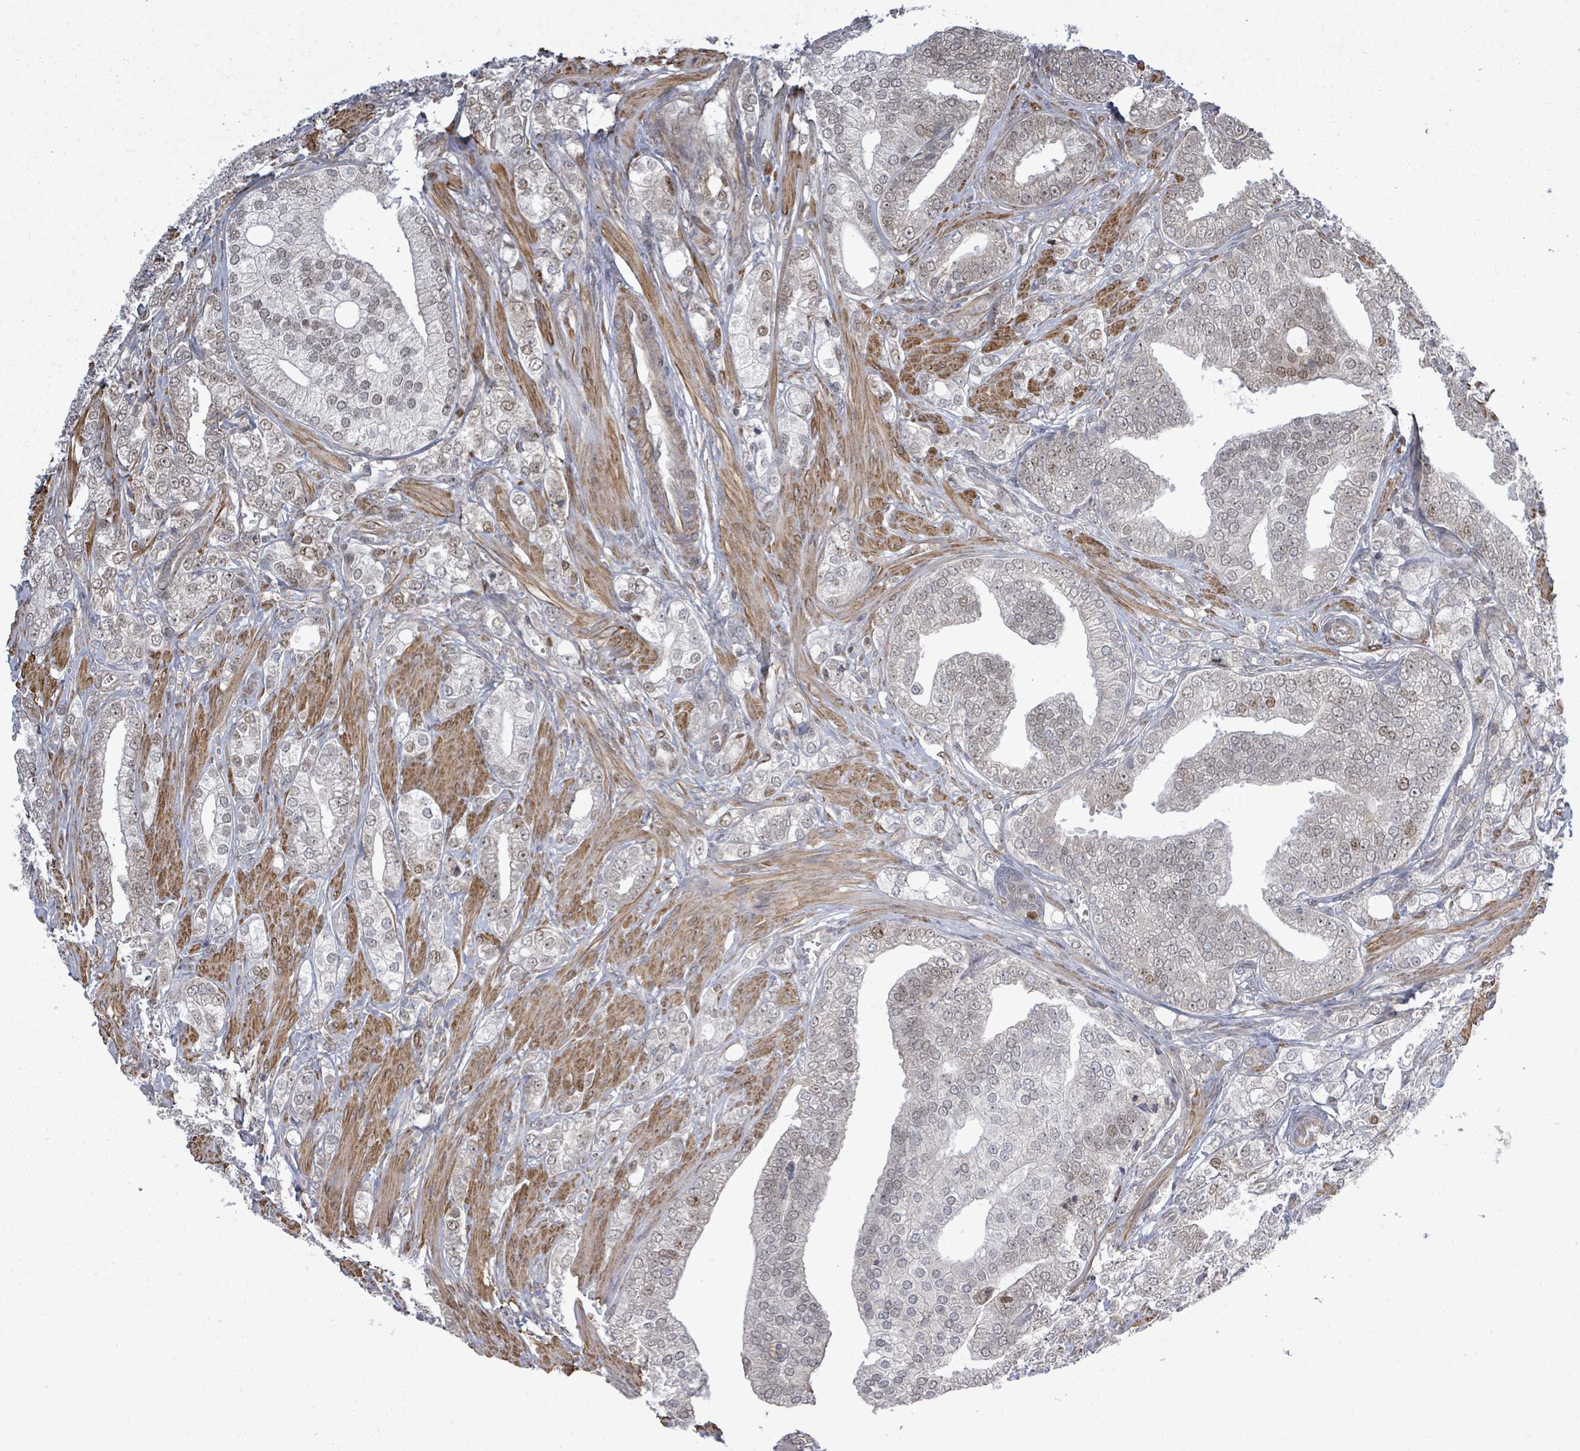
{"staining": {"intensity": "weak", "quantity": "25%-75%", "location": "cytoplasmic/membranous,nuclear"}, "tissue": "prostate cancer", "cell_type": "Tumor cells", "image_type": "cancer", "snomed": [{"axis": "morphology", "description": "Adenocarcinoma, High grade"}, {"axis": "topography", "description": "Prostate"}], "caption": "This is an image of immunohistochemistry staining of prostate cancer, which shows weak expression in the cytoplasmic/membranous and nuclear of tumor cells.", "gene": "PAPSS1", "patient": {"sex": "male", "age": 50}}